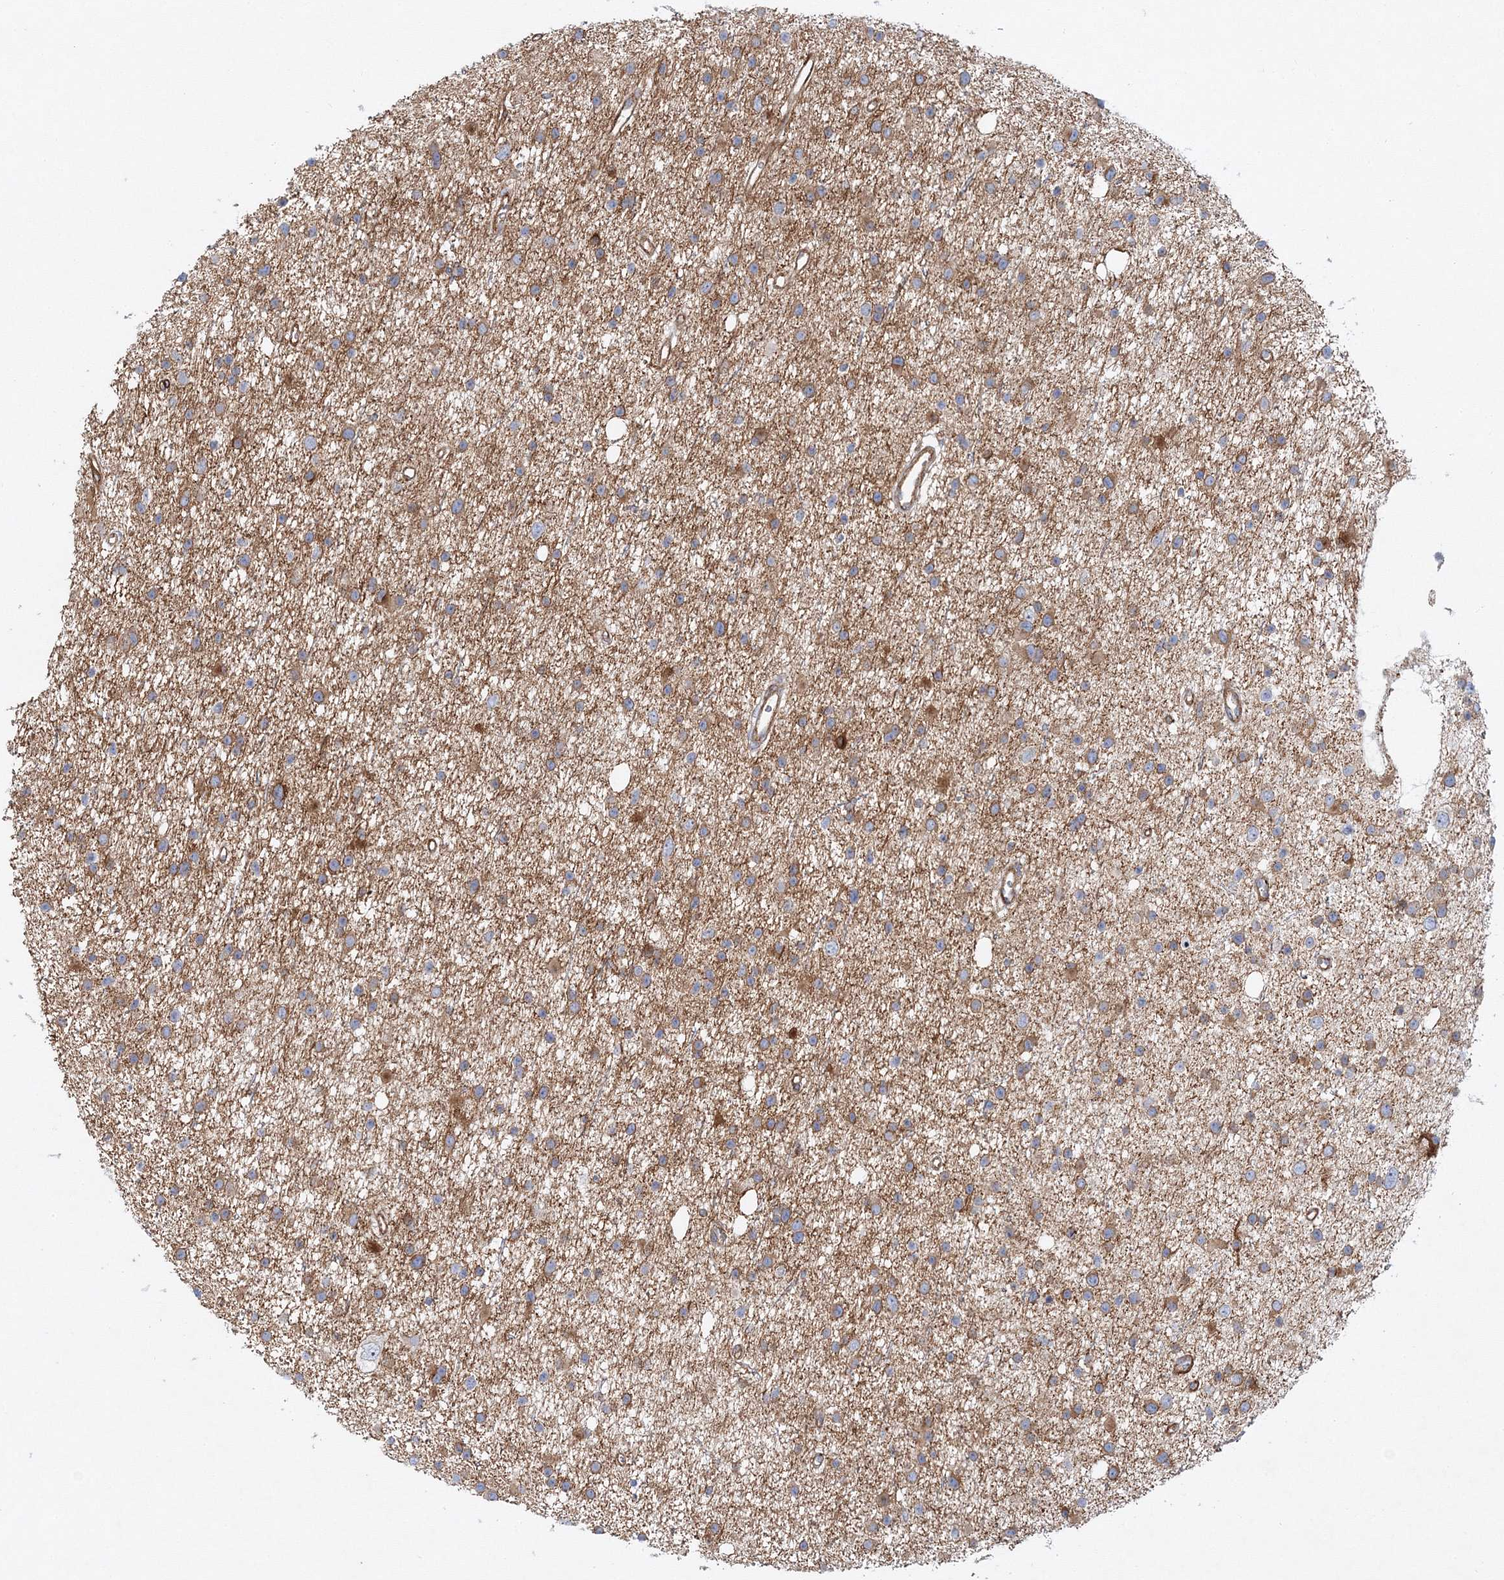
{"staining": {"intensity": "moderate", "quantity": ">75%", "location": "cytoplasmic/membranous"}, "tissue": "glioma", "cell_type": "Tumor cells", "image_type": "cancer", "snomed": [{"axis": "morphology", "description": "Glioma, malignant, Low grade"}, {"axis": "topography", "description": "Cerebral cortex"}], "caption": "A medium amount of moderate cytoplasmic/membranous expression is present in approximately >75% of tumor cells in glioma tissue. (DAB IHC with brightfield microscopy, high magnification).", "gene": "ZFYVE16", "patient": {"sex": "female", "age": 39}}